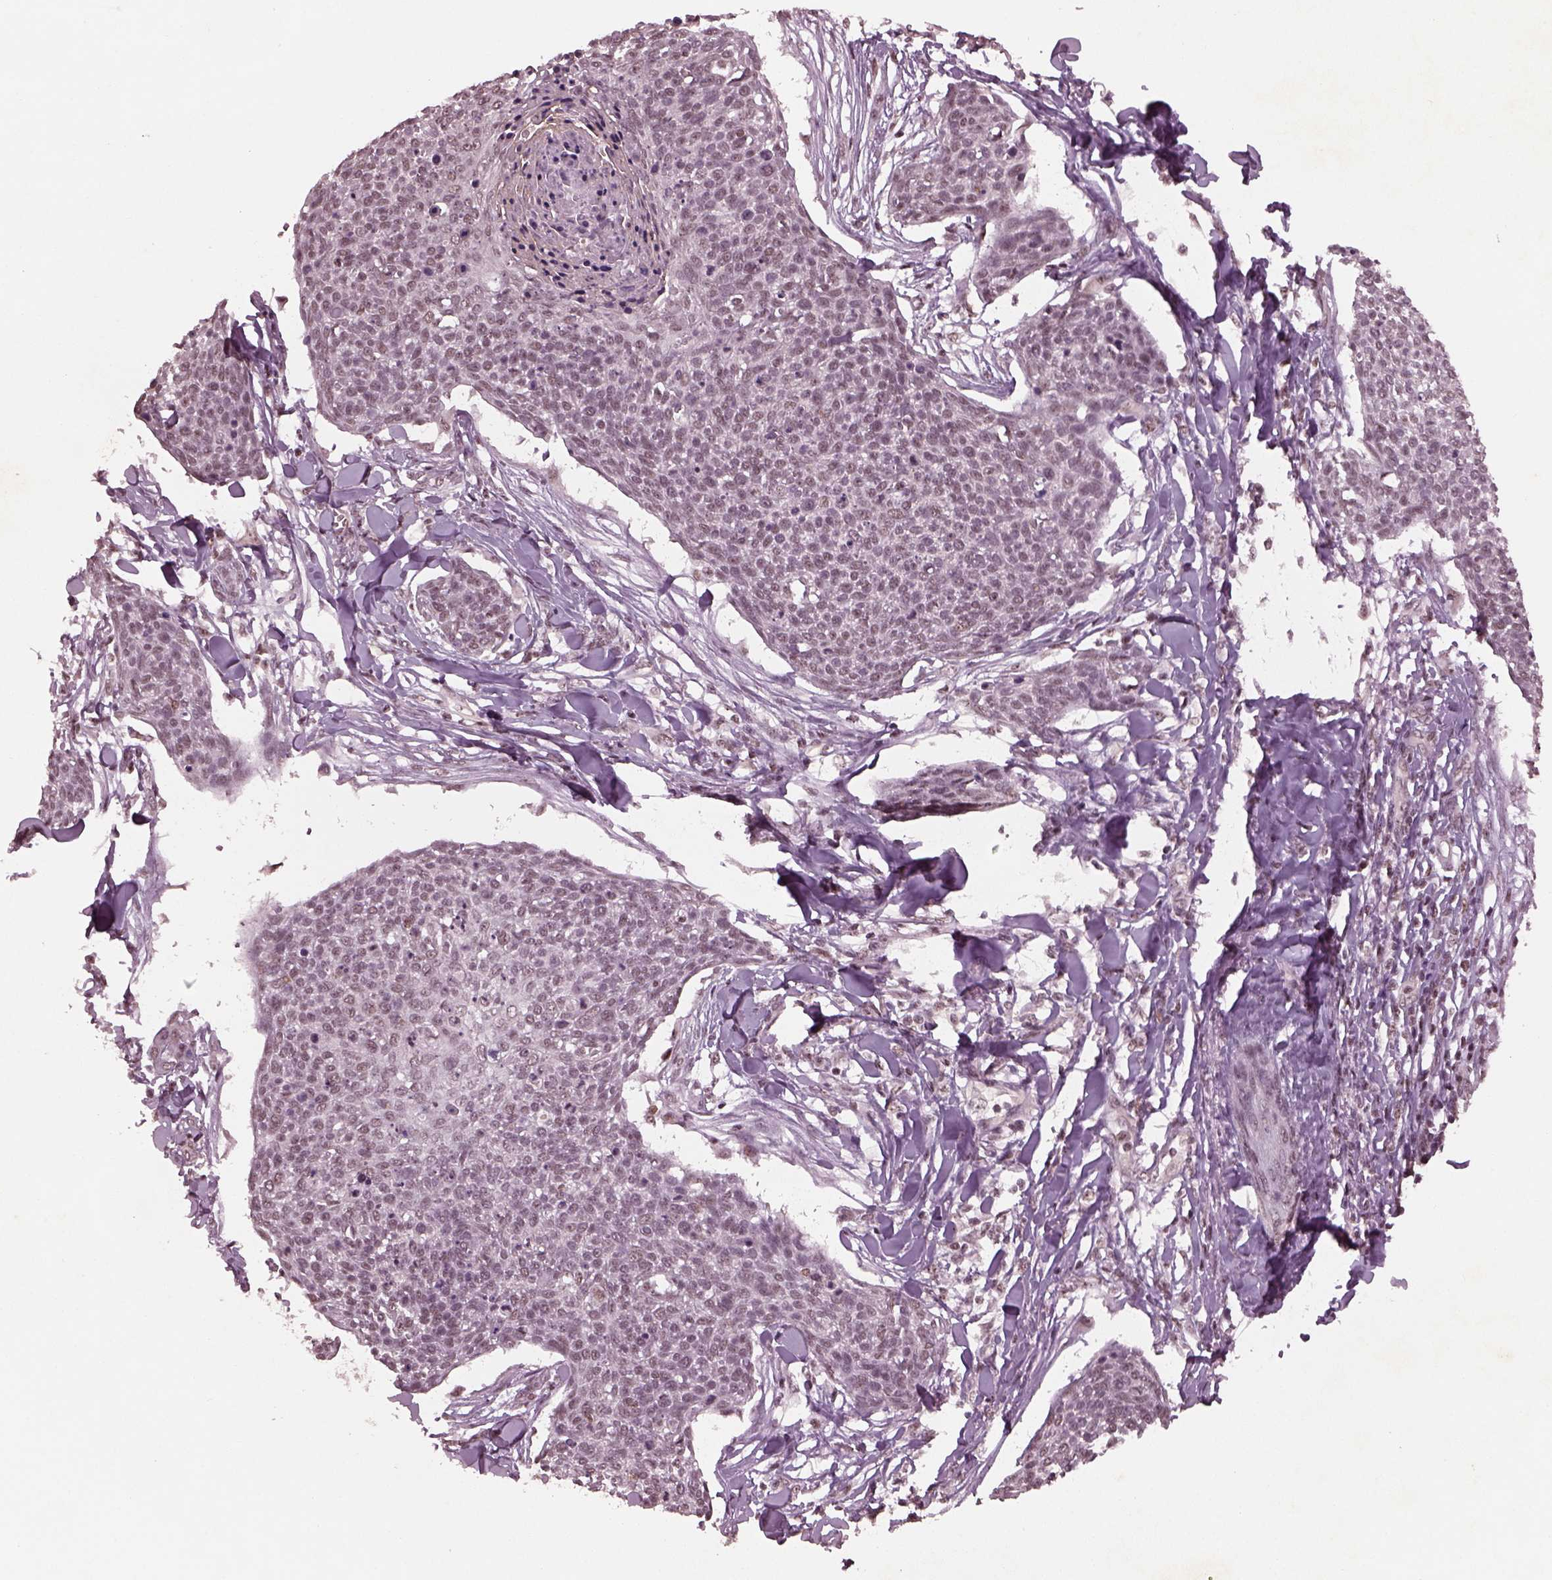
{"staining": {"intensity": "weak", "quantity": "<25%", "location": "nuclear"}, "tissue": "skin cancer", "cell_type": "Tumor cells", "image_type": "cancer", "snomed": [{"axis": "morphology", "description": "Squamous cell carcinoma, NOS"}, {"axis": "topography", "description": "Skin"}, {"axis": "topography", "description": "Vulva"}], "caption": "Protein analysis of skin squamous cell carcinoma displays no significant staining in tumor cells.", "gene": "RUVBL2", "patient": {"sex": "female", "age": 75}}